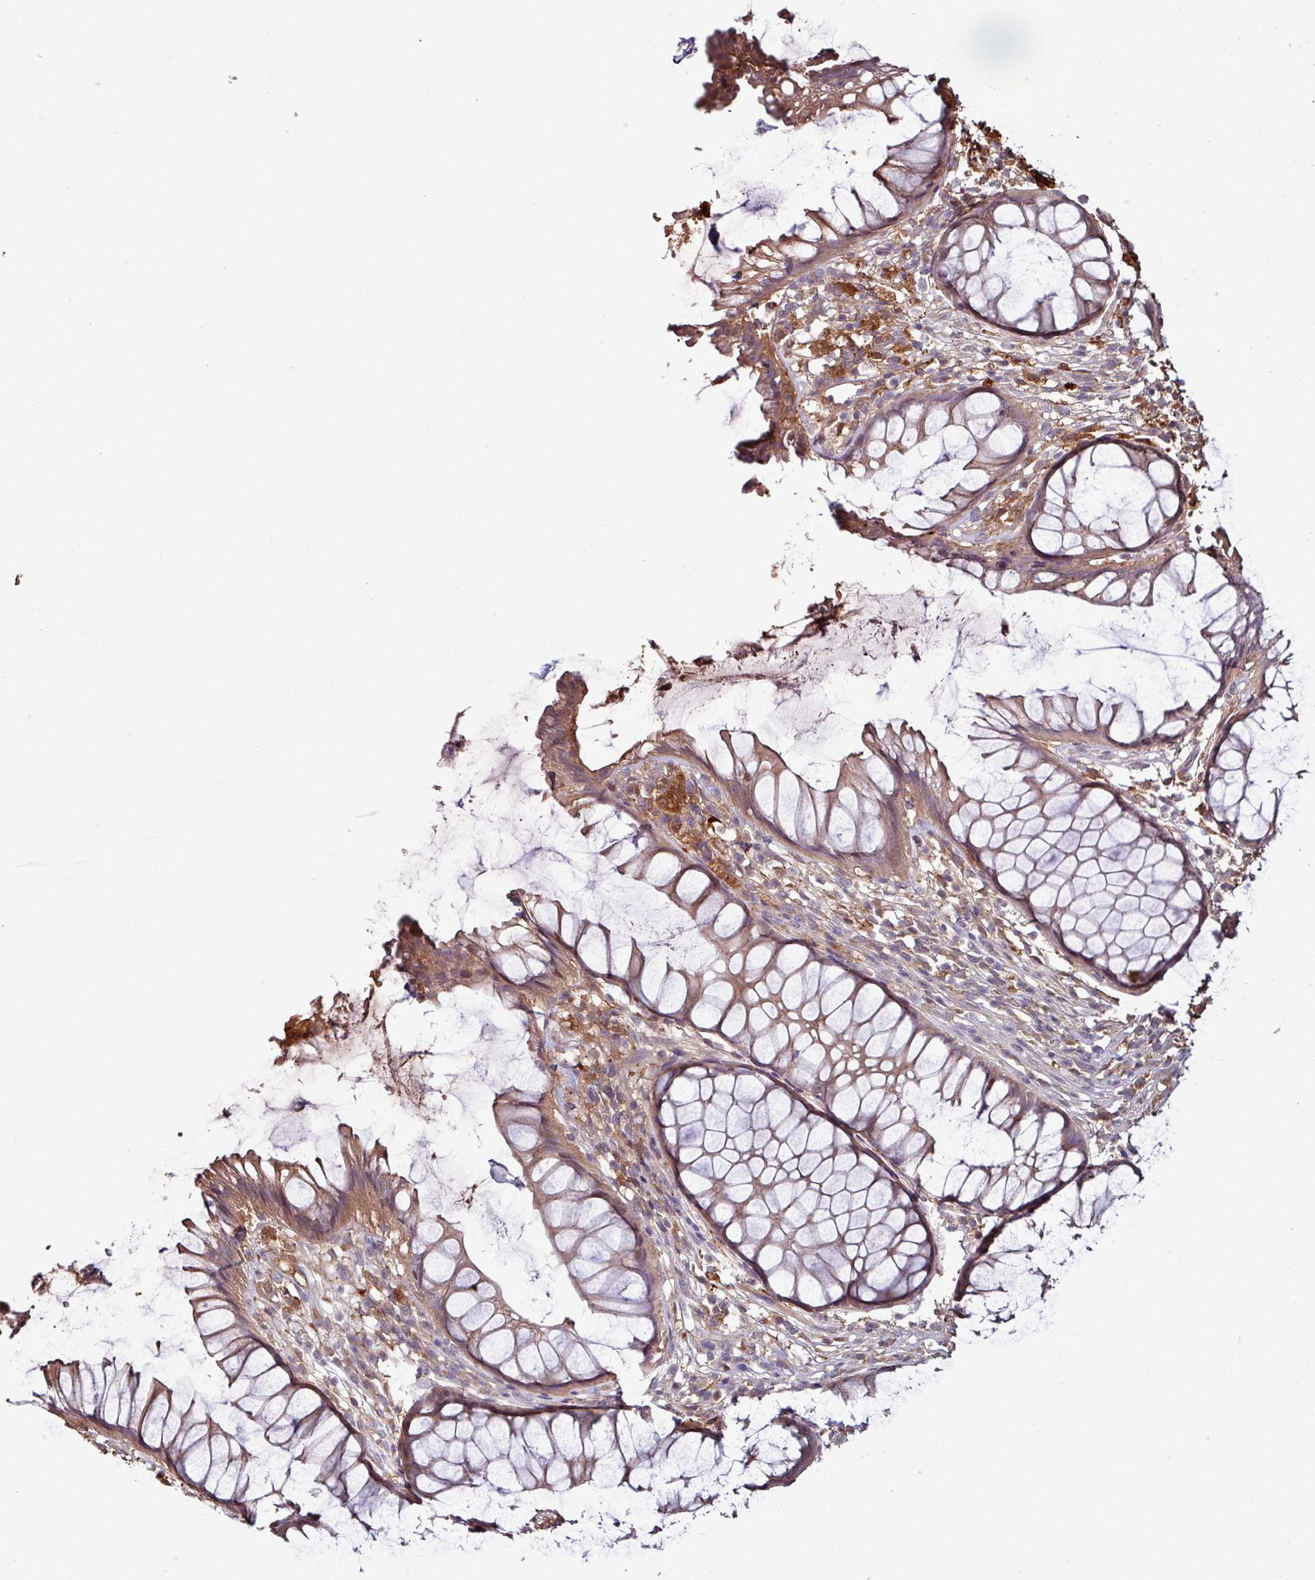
{"staining": {"intensity": "moderate", "quantity": ">75%", "location": "cytoplasmic/membranous"}, "tissue": "rectum", "cell_type": "Glandular cells", "image_type": "normal", "snomed": [{"axis": "morphology", "description": "Normal tissue, NOS"}, {"axis": "topography", "description": "Smooth muscle"}, {"axis": "topography", "description": "Rectum"}], "caption": "Immunohistochemical staining of normal rectum shows >75% levels of moderate cytoplasmic/membranous protein positivity in approximately >75% of glandular cells.", "gene": "GNPDA1", "patient": {"sex": "male", "age": 53}}